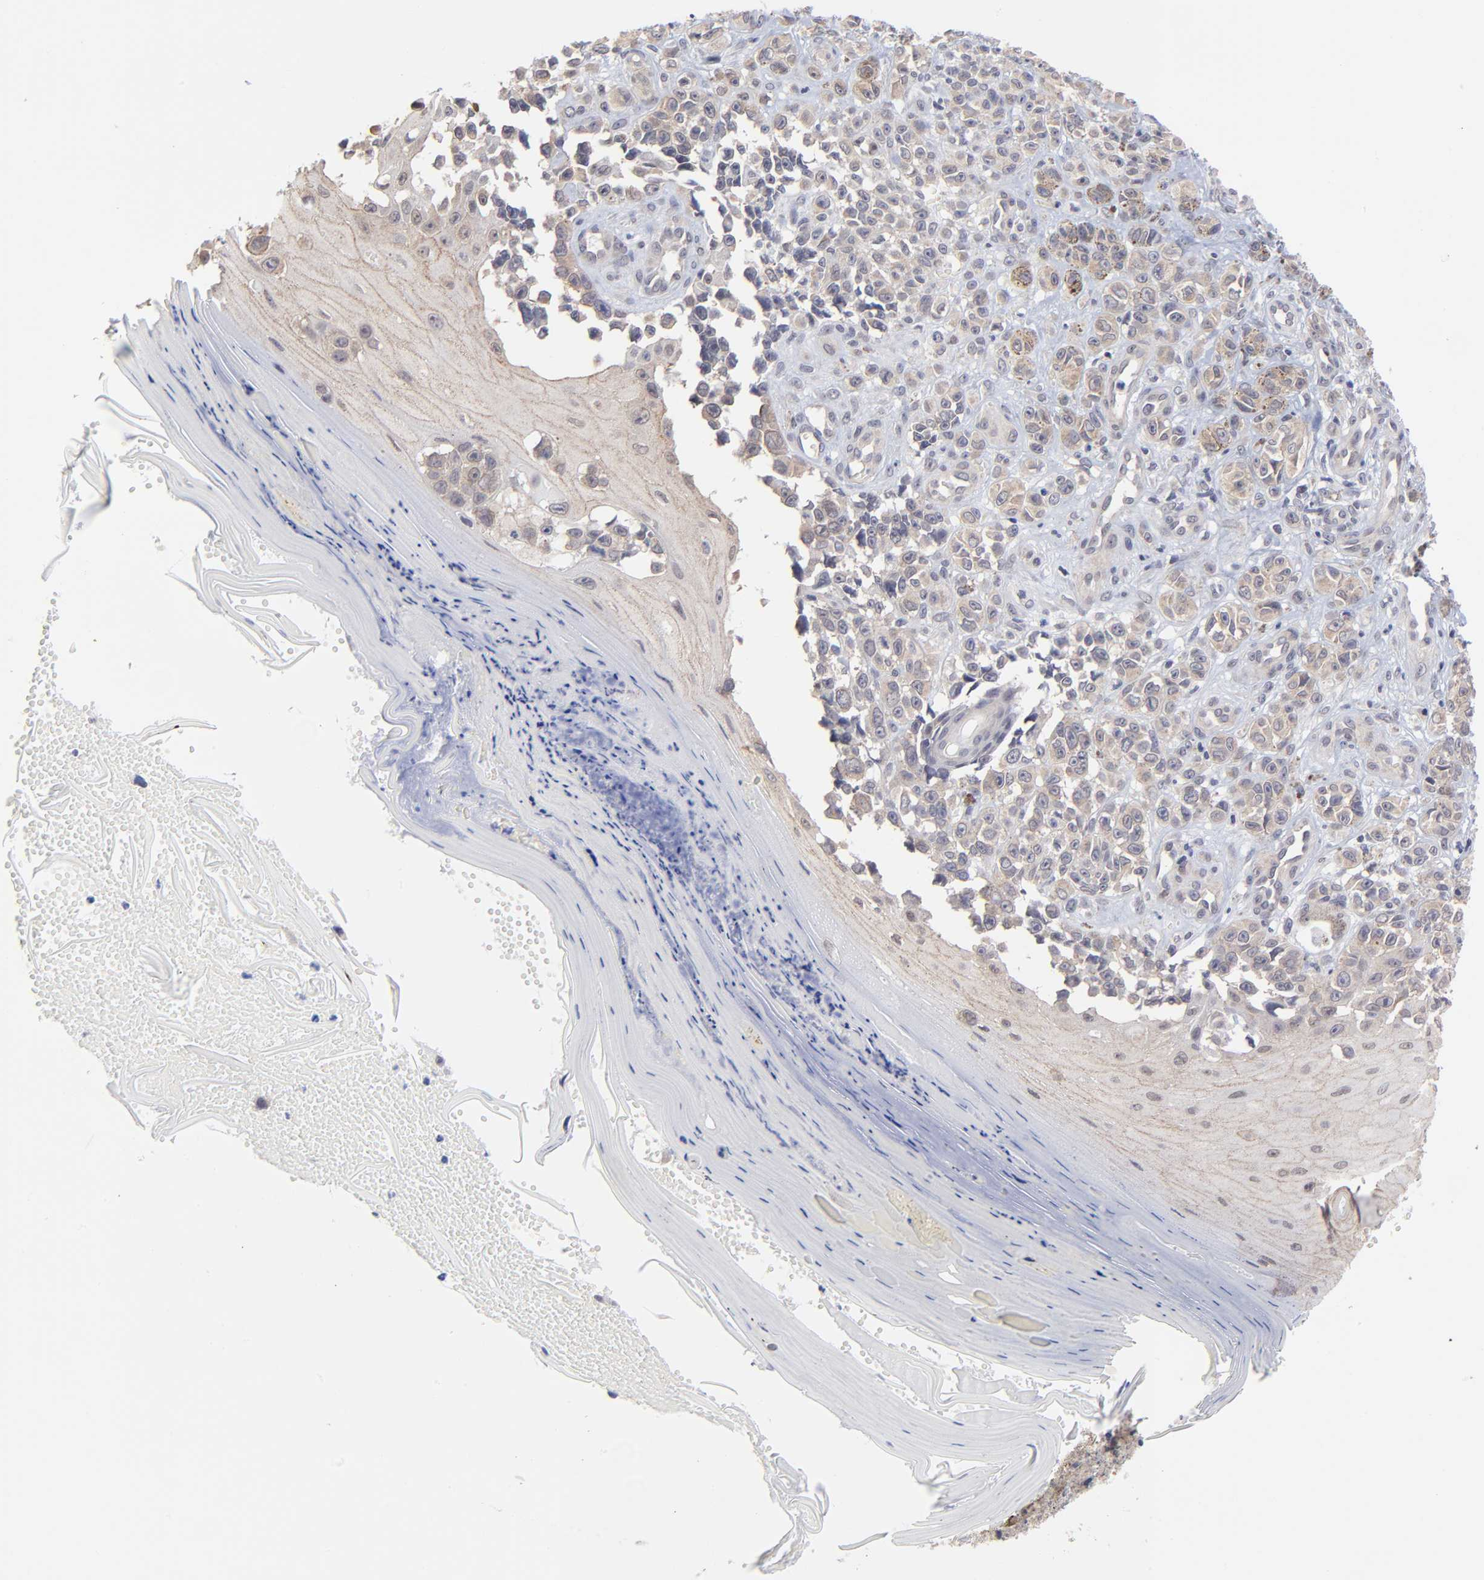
{"staining": {"intensity": "weak", "quantity": ">75%", "location": "cytoplasmic/membranous"}, "tissue": "melanoma", "cell_type": "Tumor cells", "image_type": "cancer", "snomed": [{"axis": "morphology", "description": "Malignant melanoma, NOS"}, {"axis": "topography", "description": "Skin"}], "caption": "IHC histopathology image of neoplastic tissue: melanoma stained using immunohistochemistry shows low levels of weak protein expression localized specifically in the cytoplasmic/membranous of tumor cells, appearing as a cytoplasmic/membranous brown color.", "gene": "FBXO8", "patient": {"sex": "female", "age": 82}}